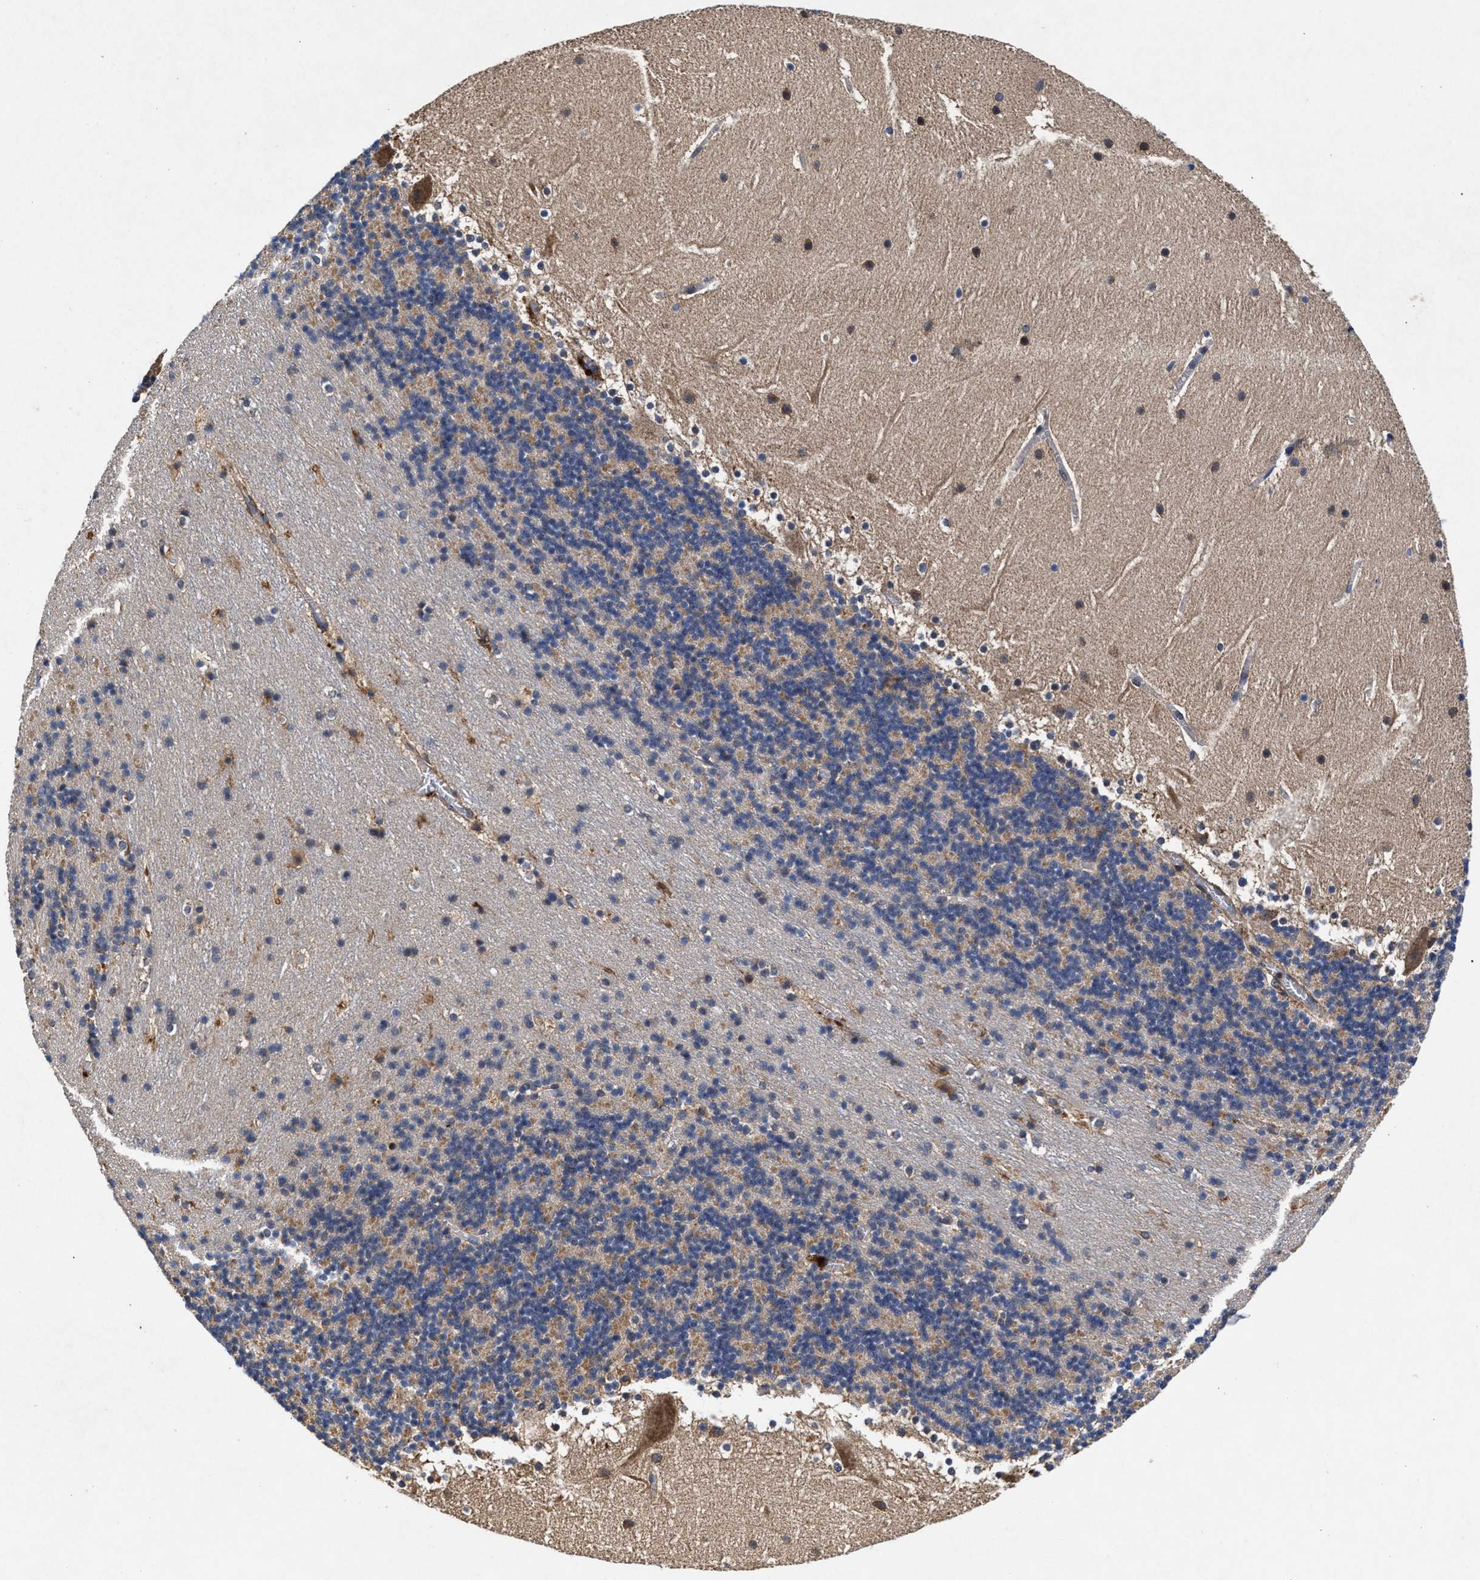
{"staining": {"intensity": "weak", "quantity": "25%-75%", "location": "cytoplasmic/membranous"}, "tissue": "cerebellum", "cell_type": "Cells in granular layer", "image_type": "normal", "snomed": [{"axis": "morphology", "description": "Normal tissue, NOS"}, {"axis": "topography", "description": "Cerebellum"}], "caption": "This image shows immunohistochemistry staining of unremarkable cerebellum, with low weak cytoplasmic/membranous expression in approximately 25%-75% of cells in granular layer.", "gene": "NFKB2", "patient": {"sex": "male", "age": 45}}